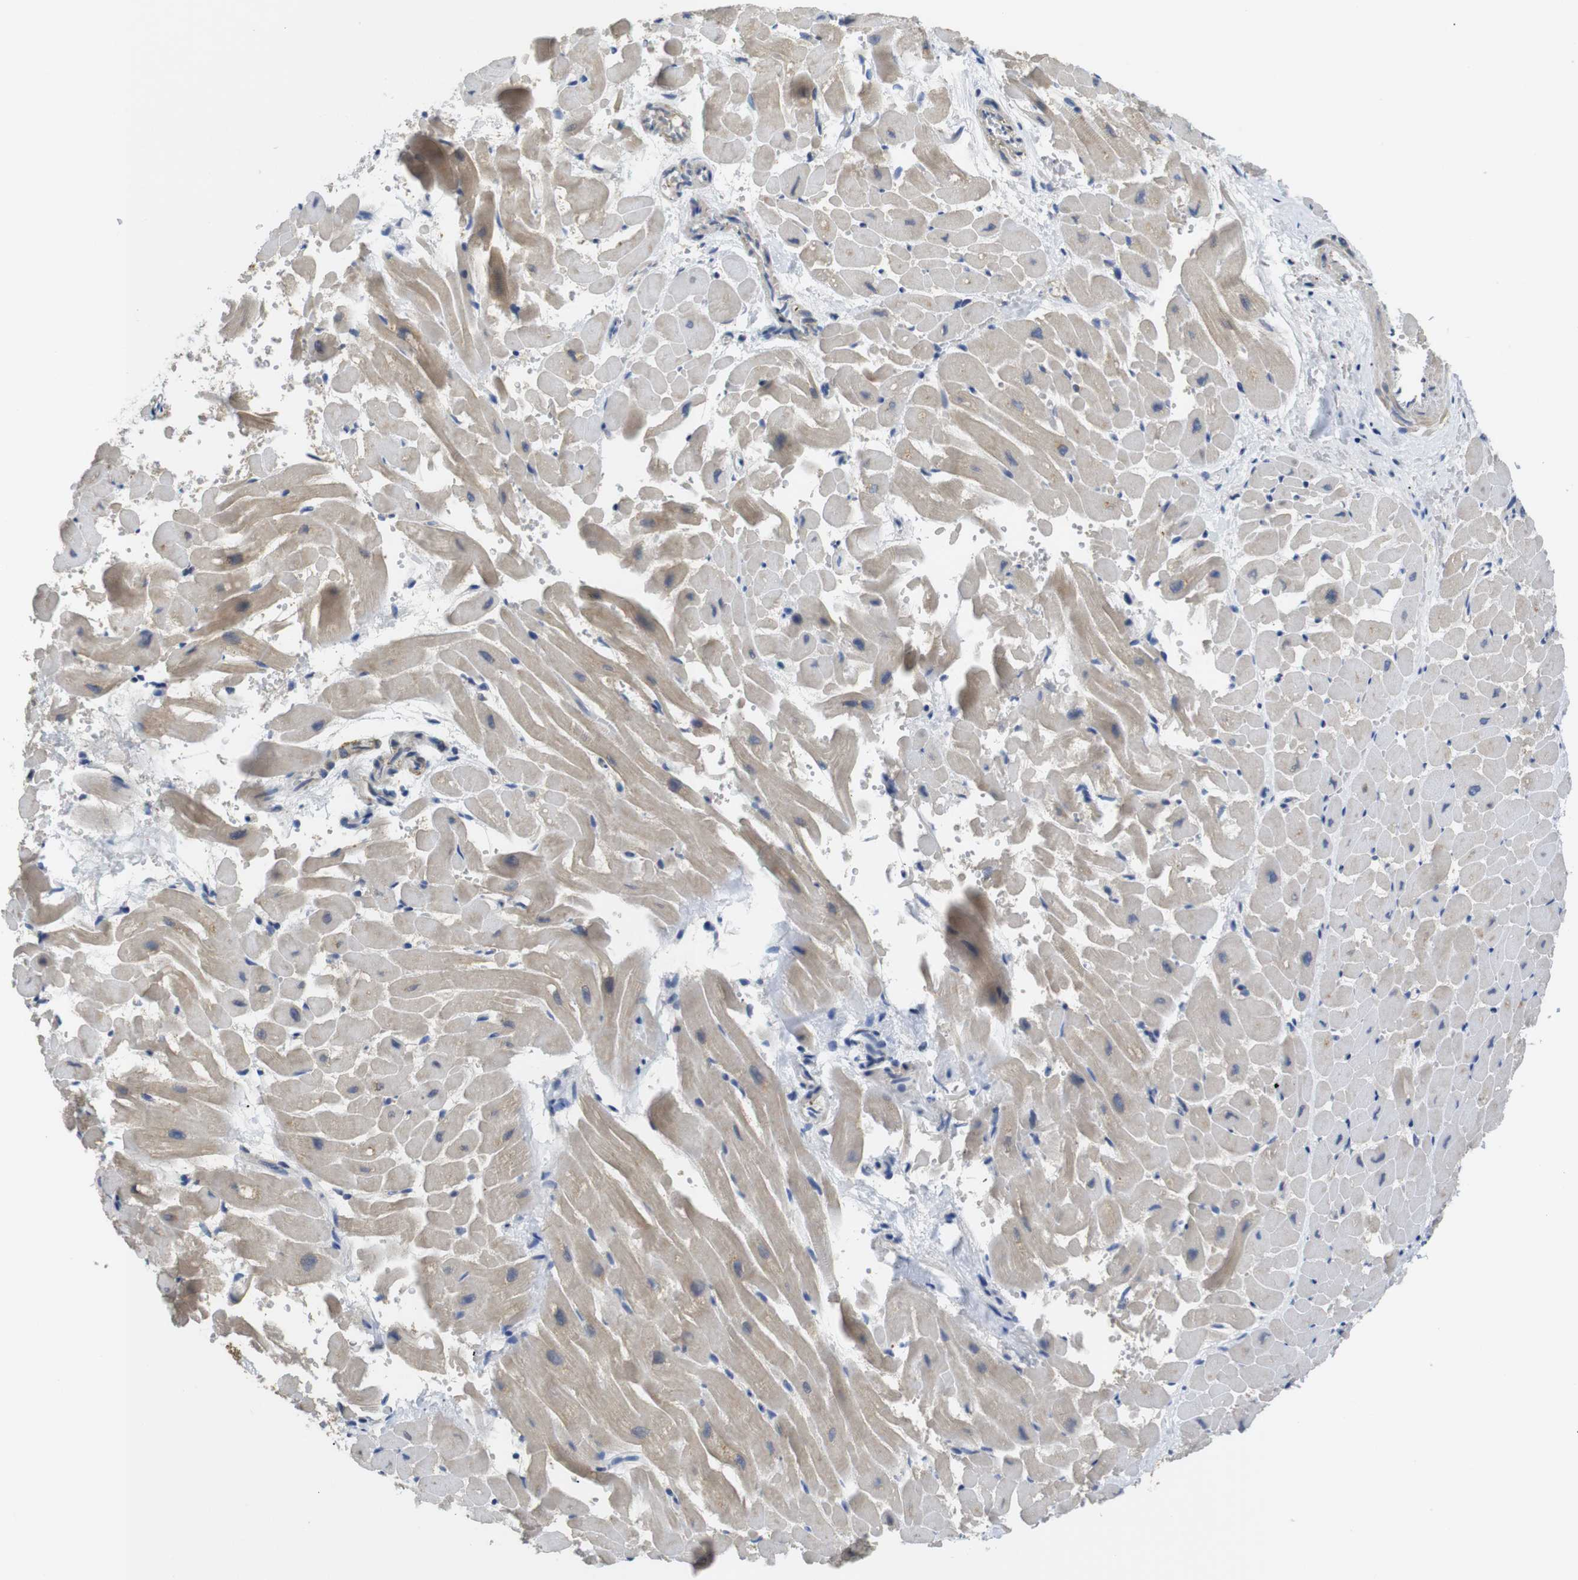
{"staining": {"intensity": "weak", "quantity": ">75%", "location": "cytoplasmic/membranous"}, "tissue": "heart muscle", "cell_type": "Cardiomyocytes", "image_type": "normal", "snomed": [{"axis": "morphology", "description": "Normal tissue, NOS"}, {"axis": "topography", "description": "Heart"}], "caption": "IHC (DAB (3,3'-diaminobenzidine)) staining of benign heart muscle reveals weak cytoplasmic/membranous protein expression in about >75% of cardiomyocytes. The protein is stained brown, and the nuclei are stained in blue (DAB (3,3'-diaminobenzidine) IHC with brightfield microscopy, high magnification).", "gene": "FNTA", "patient": {"sex": "male", "age": 45}}